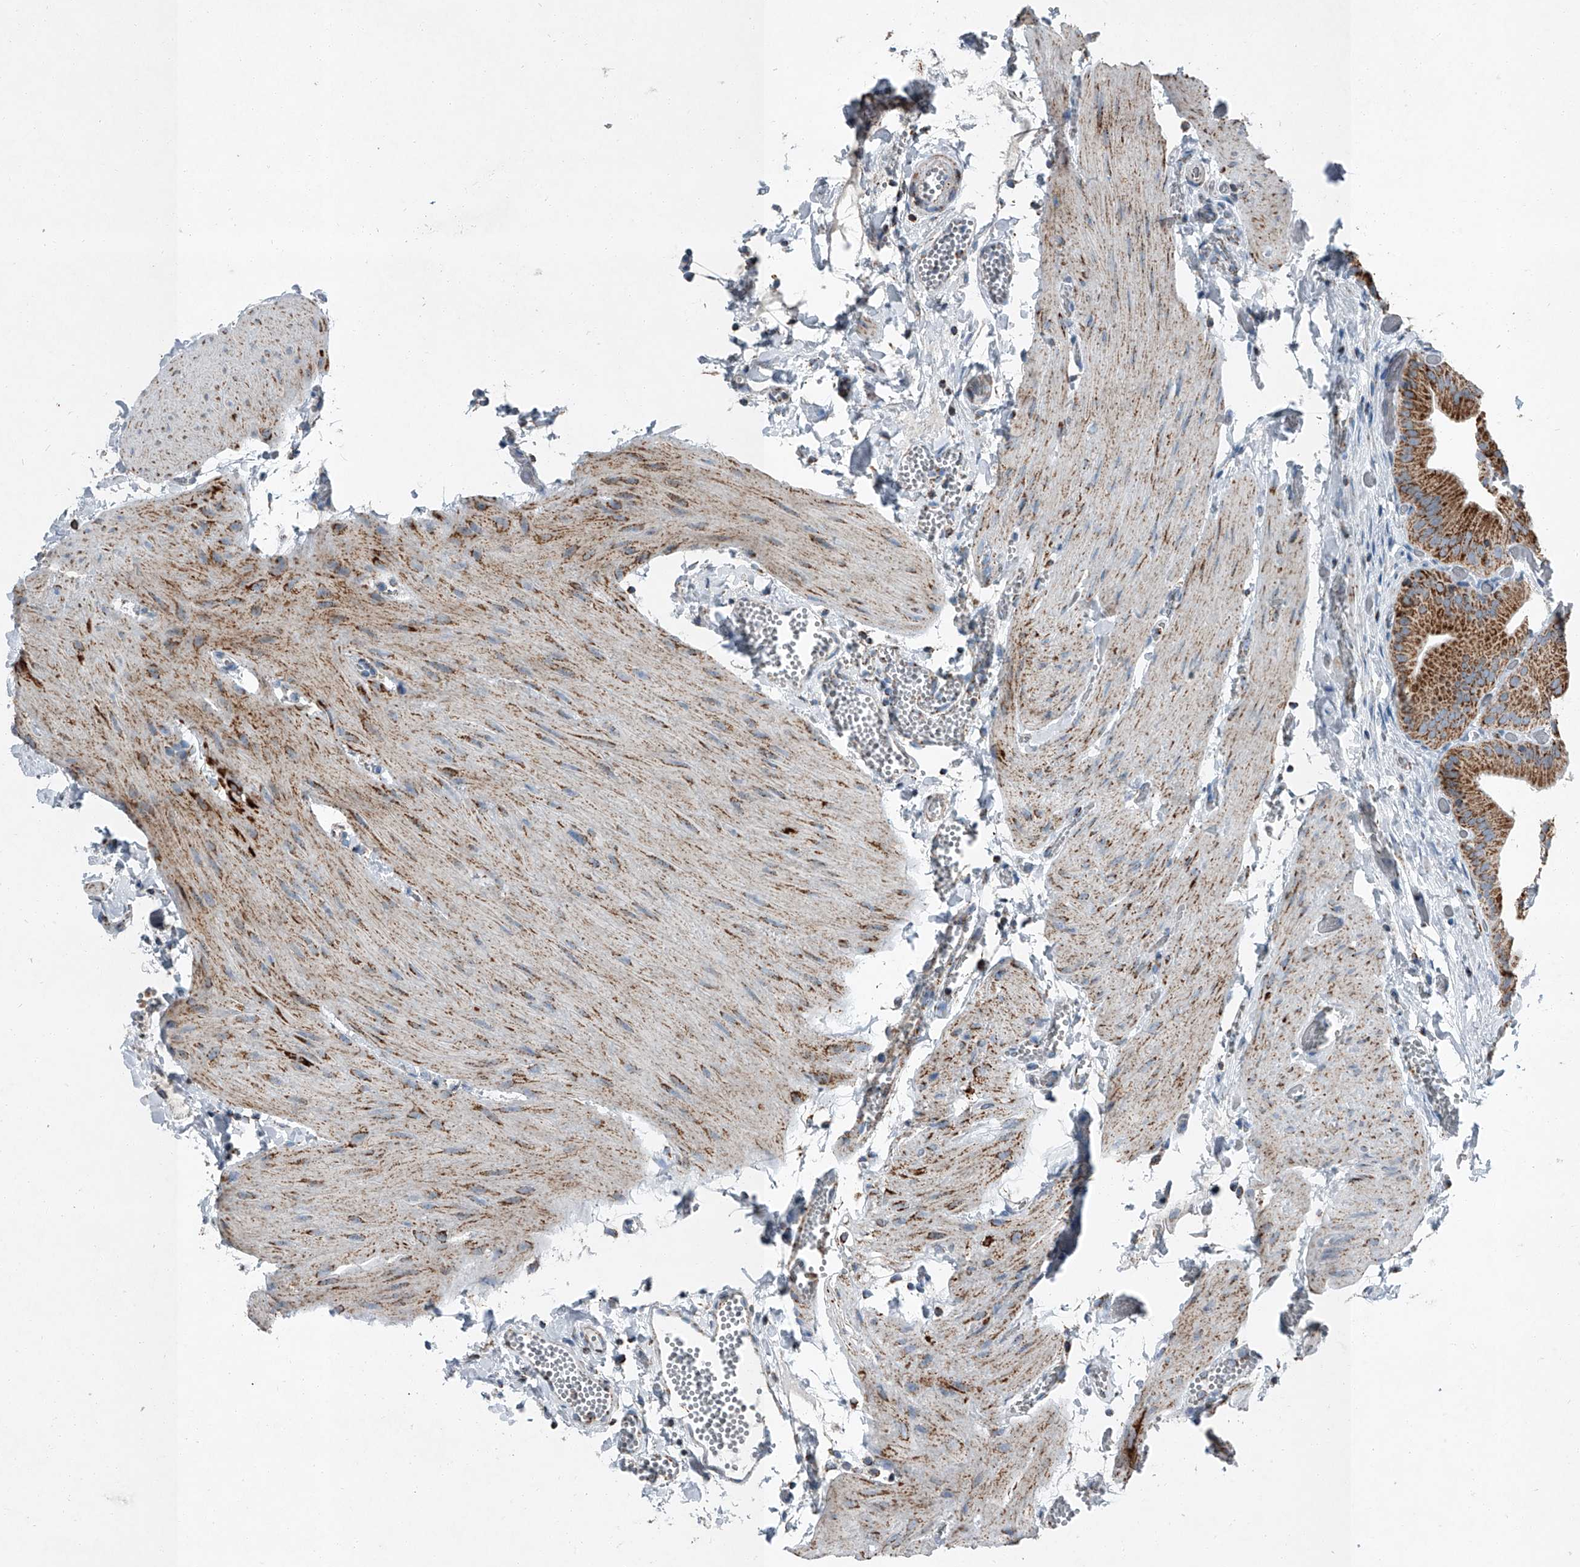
{"staining": {"intensity": "moderate", "quantity": ">75%", "location": "cytoplasmic/membranous"}, "tissue": "gallbladder", "cell_type": "Glandular cells", "image_type": "normal", "snomed": [{"axis": "morphology", "description": "Normal tissue, NOS"}, {"axis": "topography", "description": "Gallbladder"}], "caption": "Immunohistochemical staining of normal human gallbladder displays medium levels of moderate cytoplasmic/membranous positivity in about >75% of glandular cells.", "gene": "CHRNA7", "patient": {"sex": "female", "age": 64}}